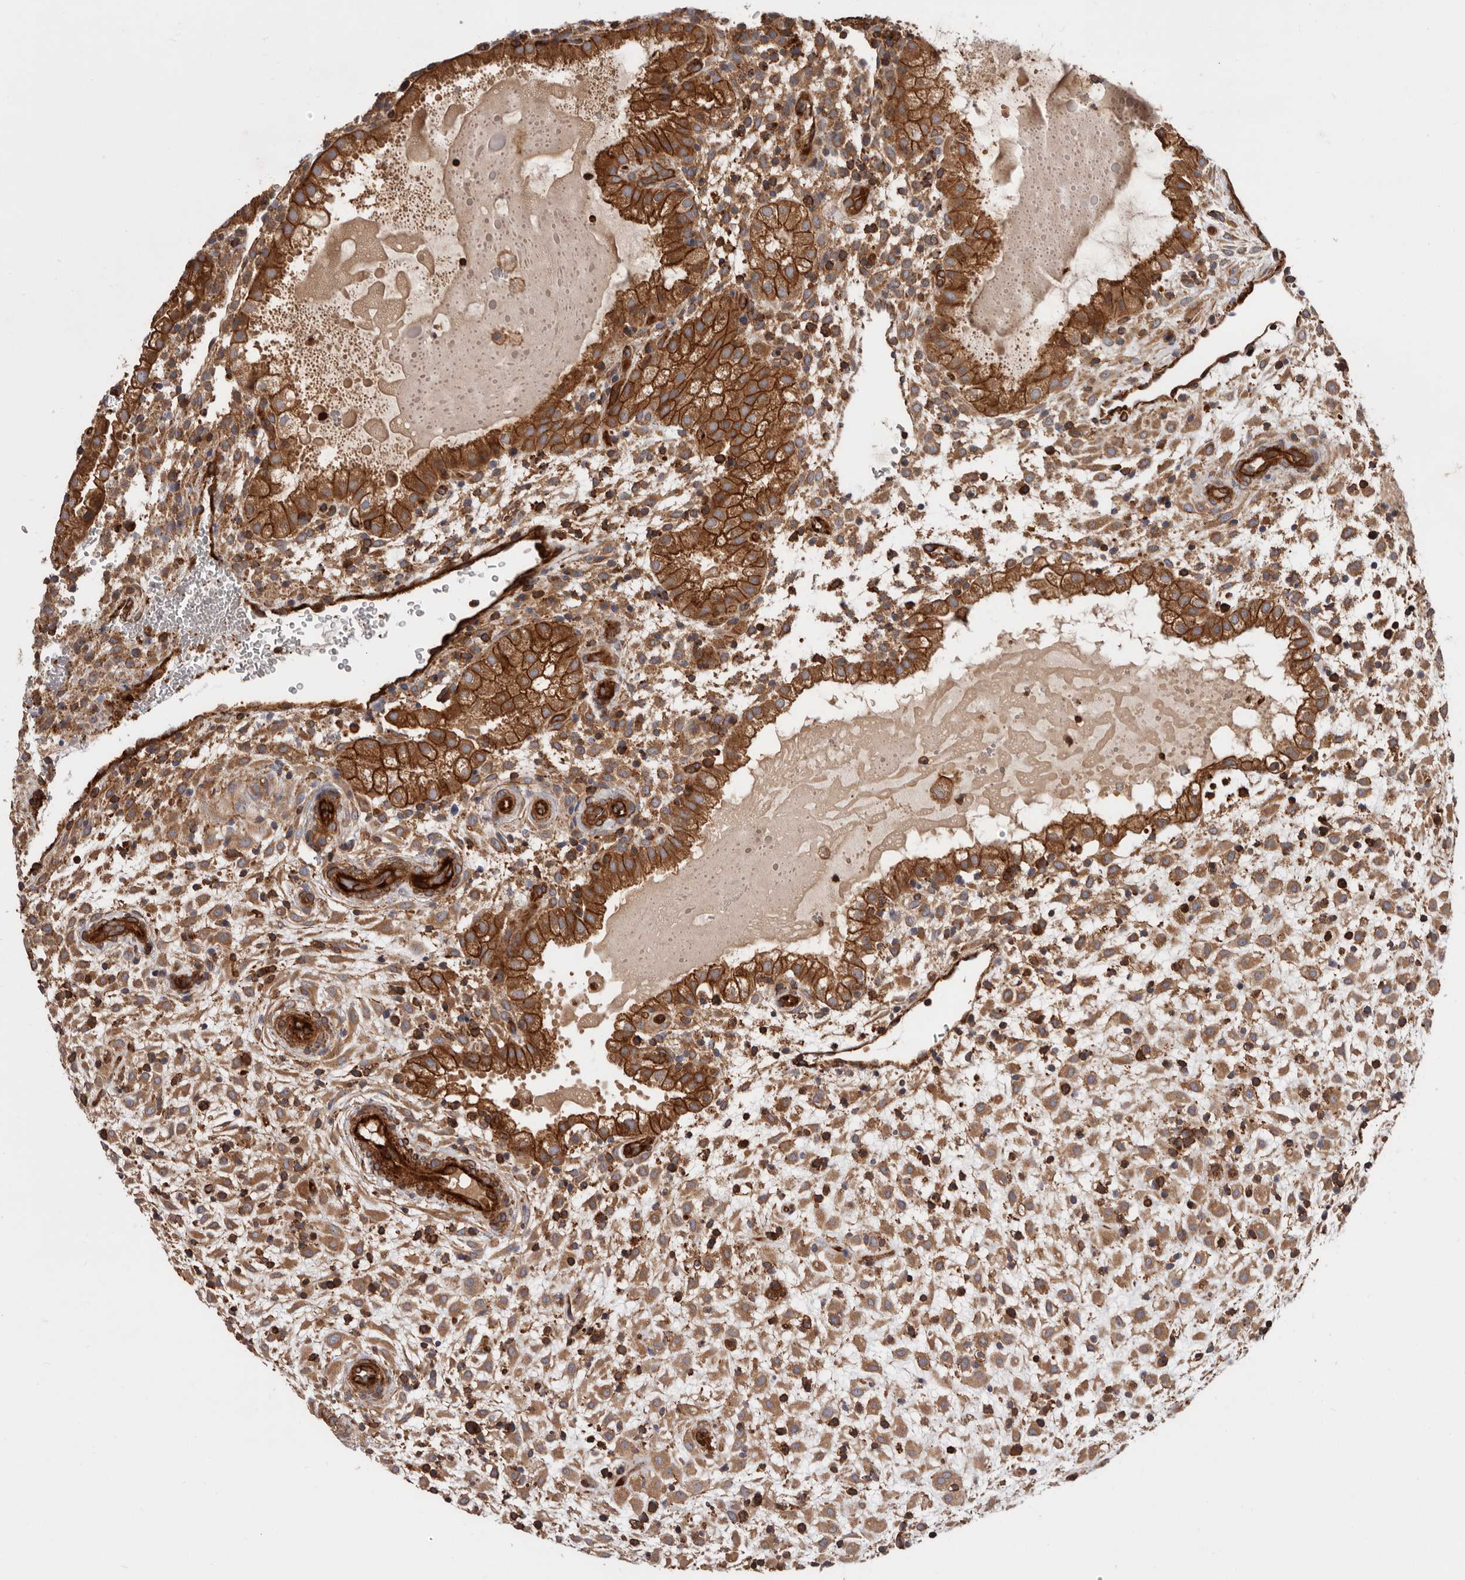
{"staining": {"intensity": "strong", "quantity": ">75%", "location": "cytoplasmic/membranous"}, "tissue": "placenta", "cell_type": "Decidual cells", "image_type": "normal", "snomed": [{"axis": "morphology", "description": "Normal tissue, NOS"}, {"axis": "topography", "description": "Placenta"}], "caption": "The image shows a brown stain indicating the presence of a protein in the cytoplasmic/membranous of decidual cells in placenta. (DAB = brown stain, brightfield microscopy at high magnification).", "gene": "TMC7", "patient": {"sex": "female", "age": 35}}